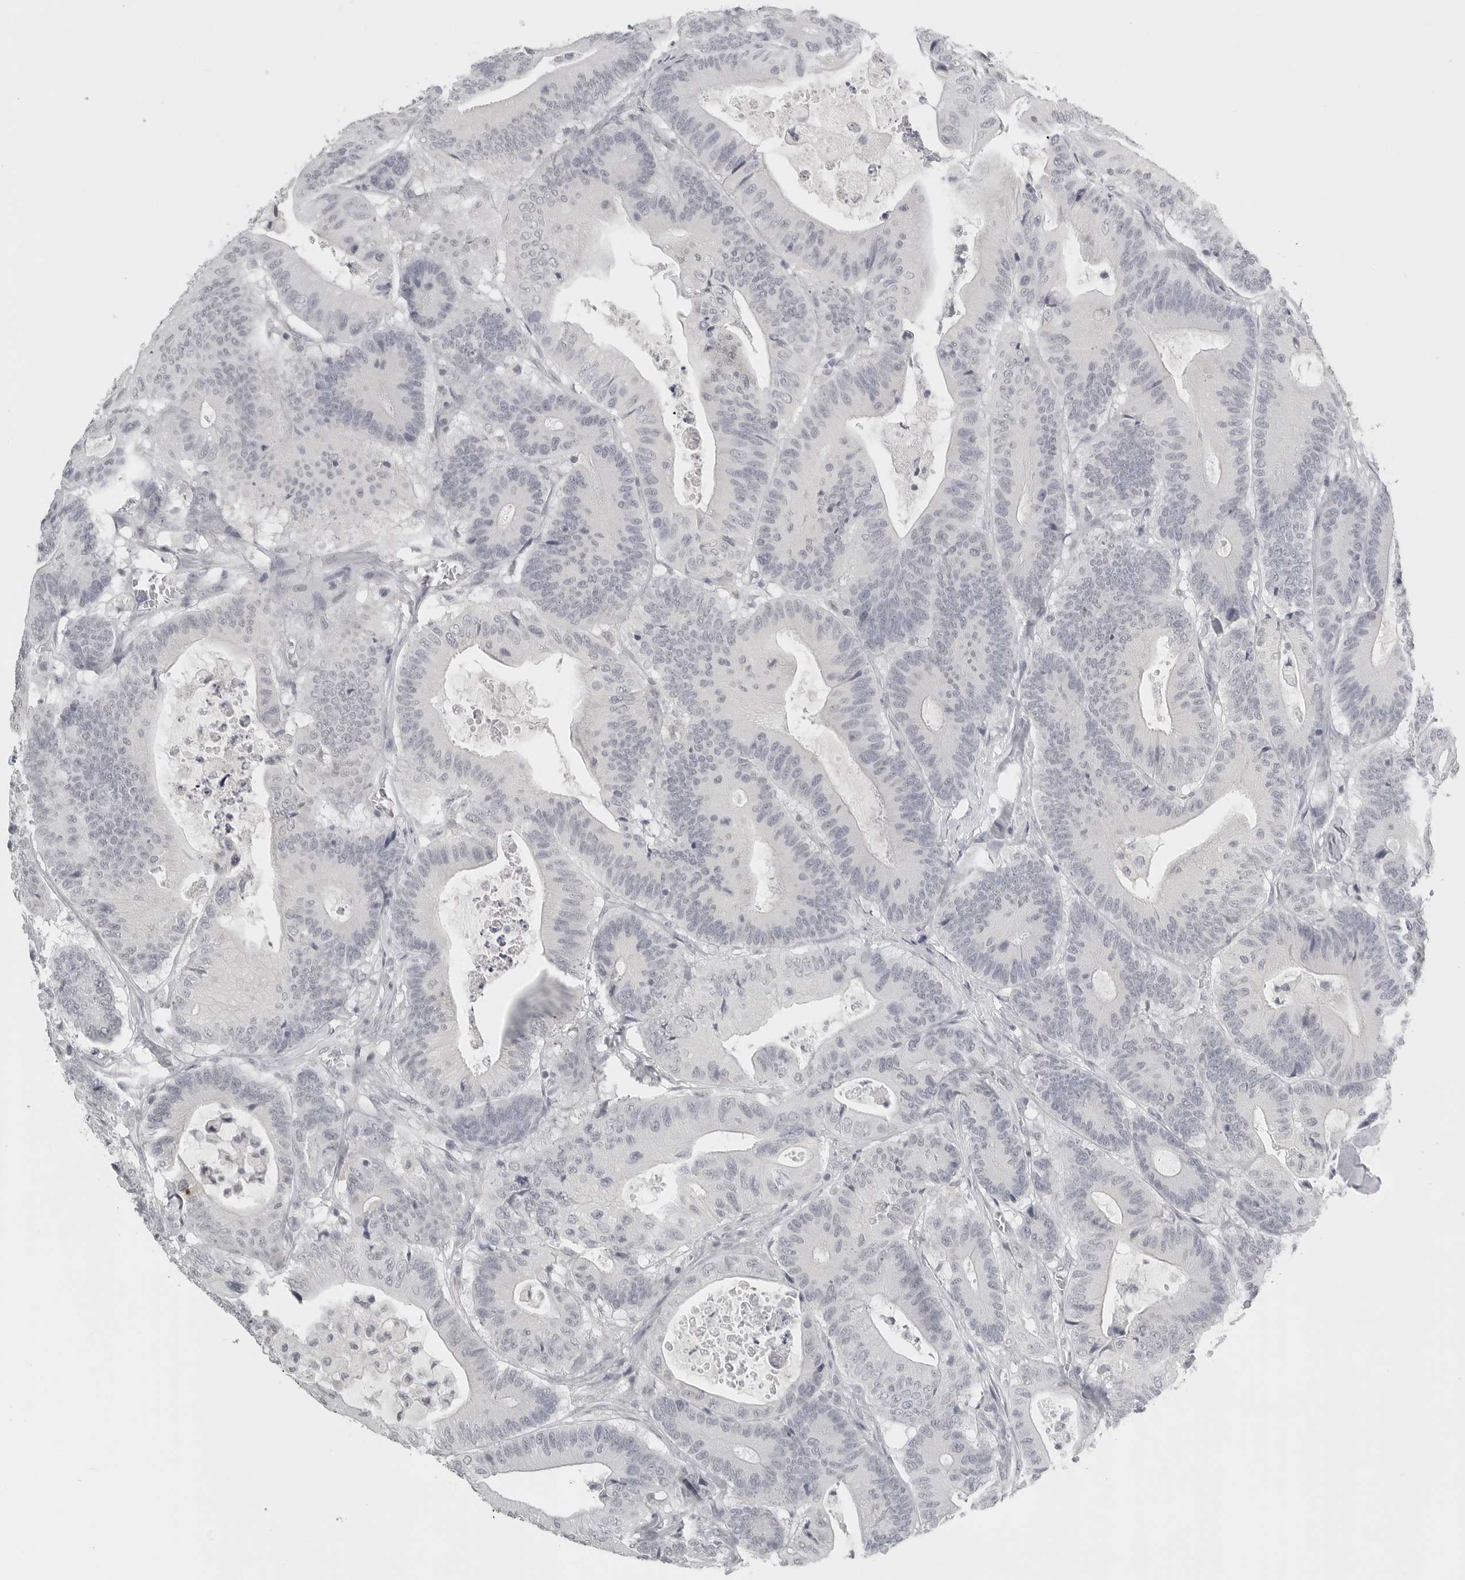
{"staining": {"intensity": "negative", "quantity": "none", "location": "none"}, "tissue": "colorectal cancer", "cell_type": "Tumor cells", "image_type": "cancer", "snomed": [{"axis": "morphology", "description": "Adenocarcinoma, NOS"}, {"axis": "topography", "description": "Colon"}], "caption": "Immunohistochemistry (IHC) photomicrograph of human colorectal adenocarcinoma stained for a protein (brown), which reveals no positivity in tumor cells.", "gene": "BPIFA1", "patient": {"sex": "female", "age": 84}}